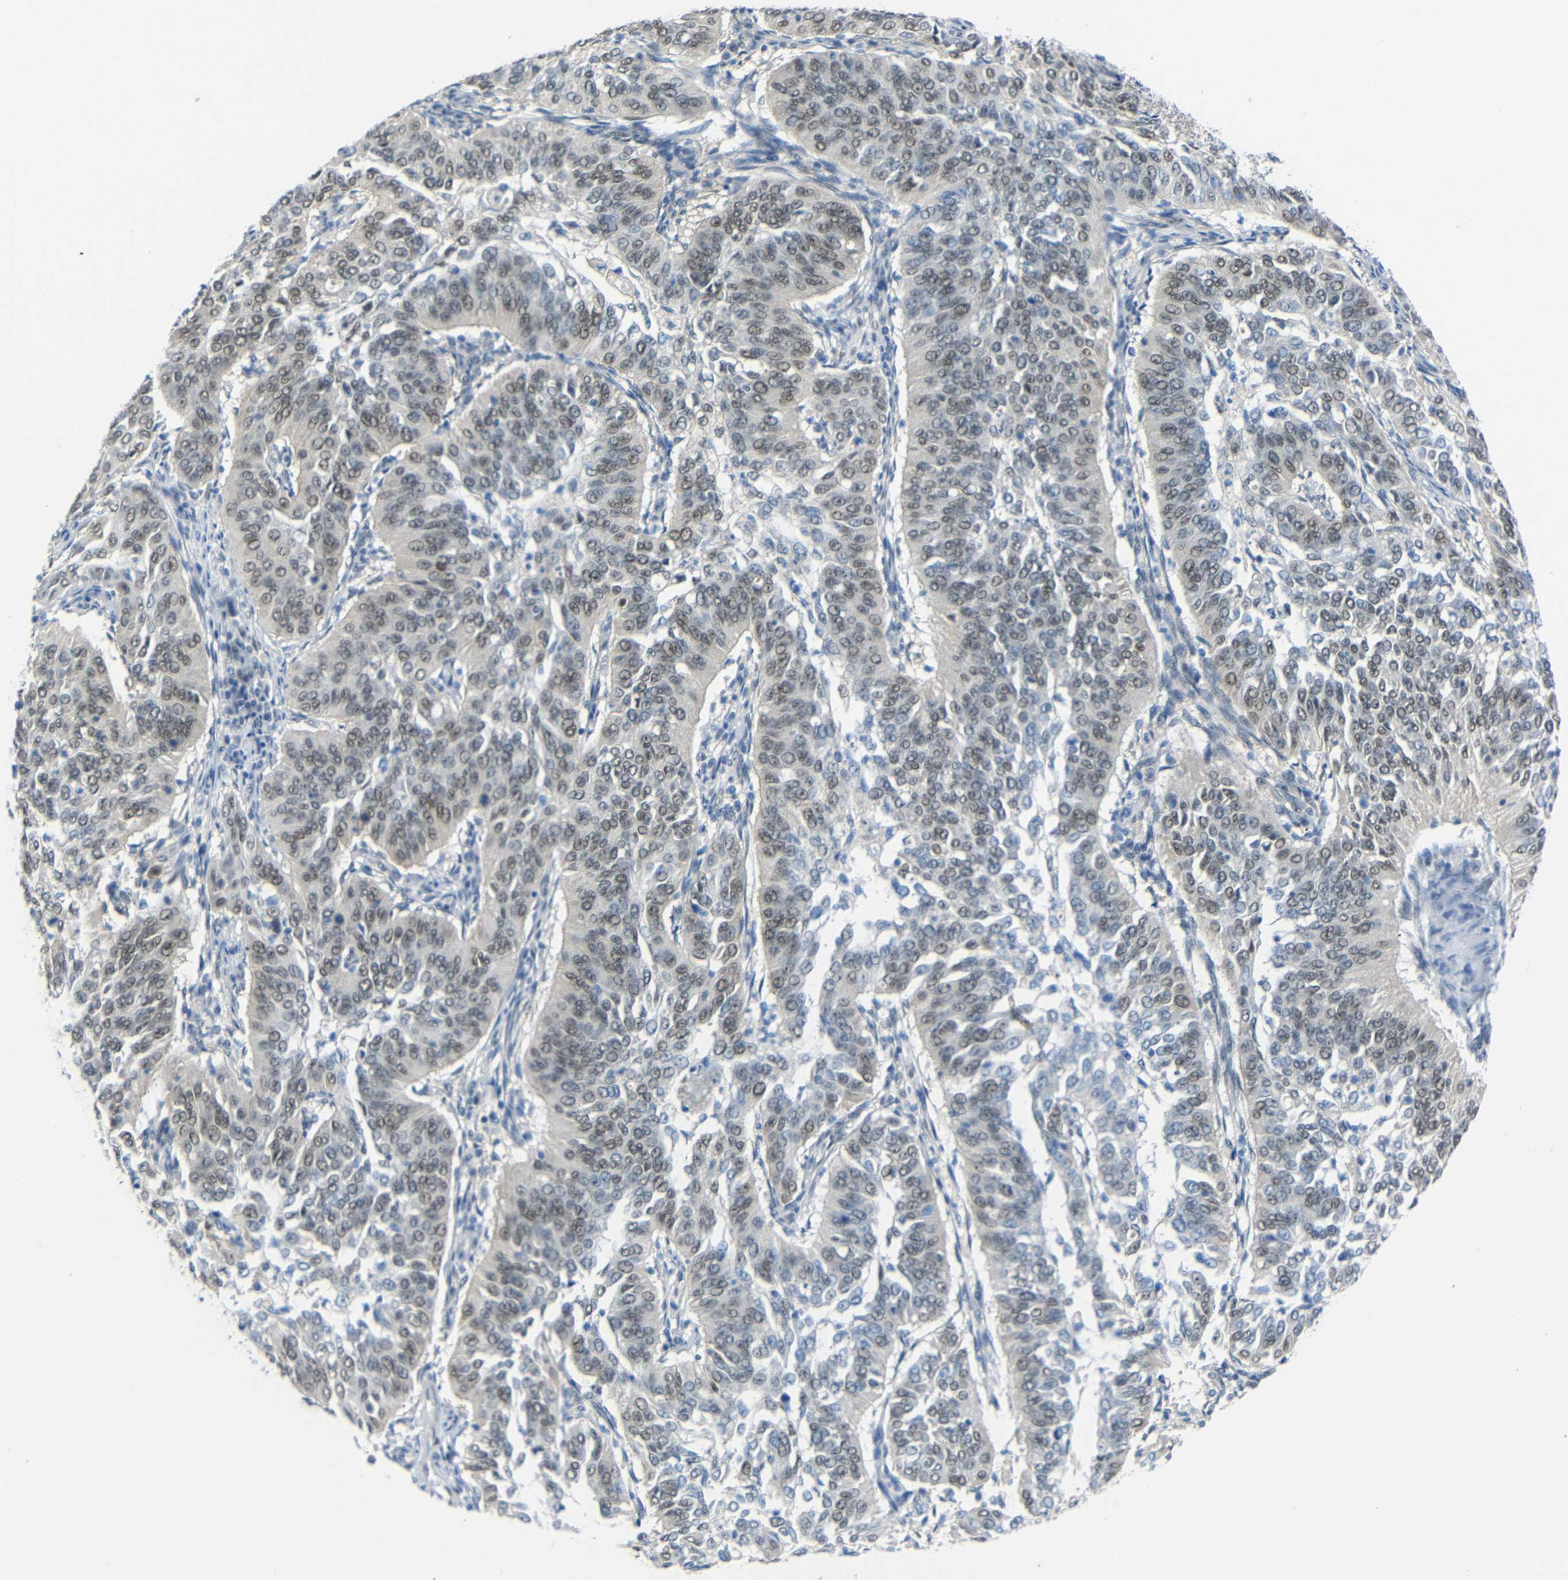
{"staining": {"intensity": "weak", "quantity": ">75%", "location": "nuclear"}, "tissue": "cervical cancer", "cell_type": "Tumor cells", "image_type": "cancer", "snomed": [{"axis": "morphology", "description": "Normal tissue, NOS"}, {"axis": "morphology", "description": "Squamous cell carcinoma, NOS"}, {"axis": "topography", "description": "Cervix"}], "caption": "Cervical cancer (squamous cell carcinoma) stained for a protein (brown) demonstrates weak nuclear positive staining in approximately >75% of tumor cells.", "gene": "GPR158", "patient": {"sex": "female", "age": 39}}